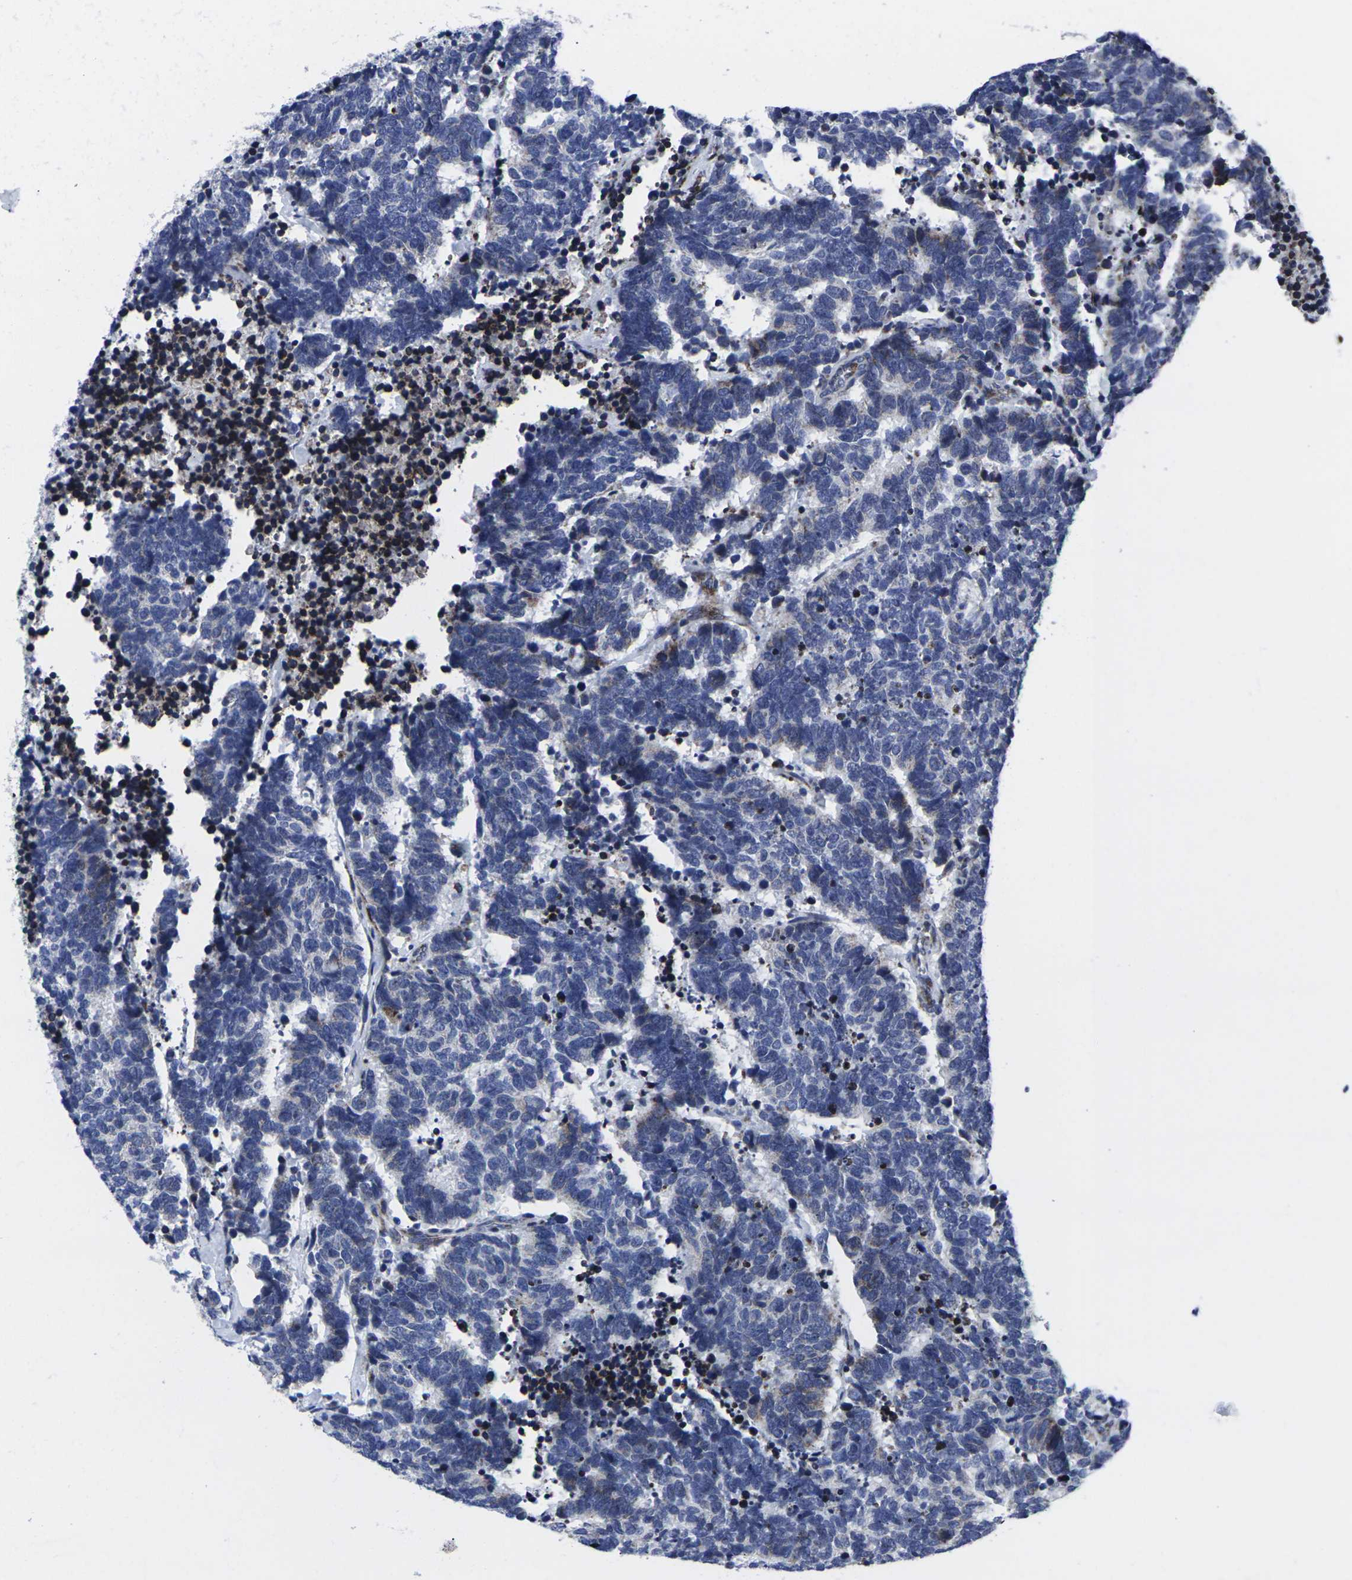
{"staining": {"intensity": "strong", "quantity": "<25%", "location": "cytoplasmic/membranous"}, "tissue": "carcinoid", "cell_type": "Tumor cells", "image_type": "cancer", "snomed": [{"axis": "morphology", "description": "Carcinoma, NOS"}, {"axis": "morphology", "description": "Carcinoid, malignant, NOS"}, {"axis": "topography", "description": "Urinary bladder"}], "caption": "The micrograph demonstrates a brown stain indicating the presence of a protein in the cytoplasmic/membranous of tumor cells in carcinoid.", "gene": "RPN1", "patient": {"sex": "male", "age": 57}}